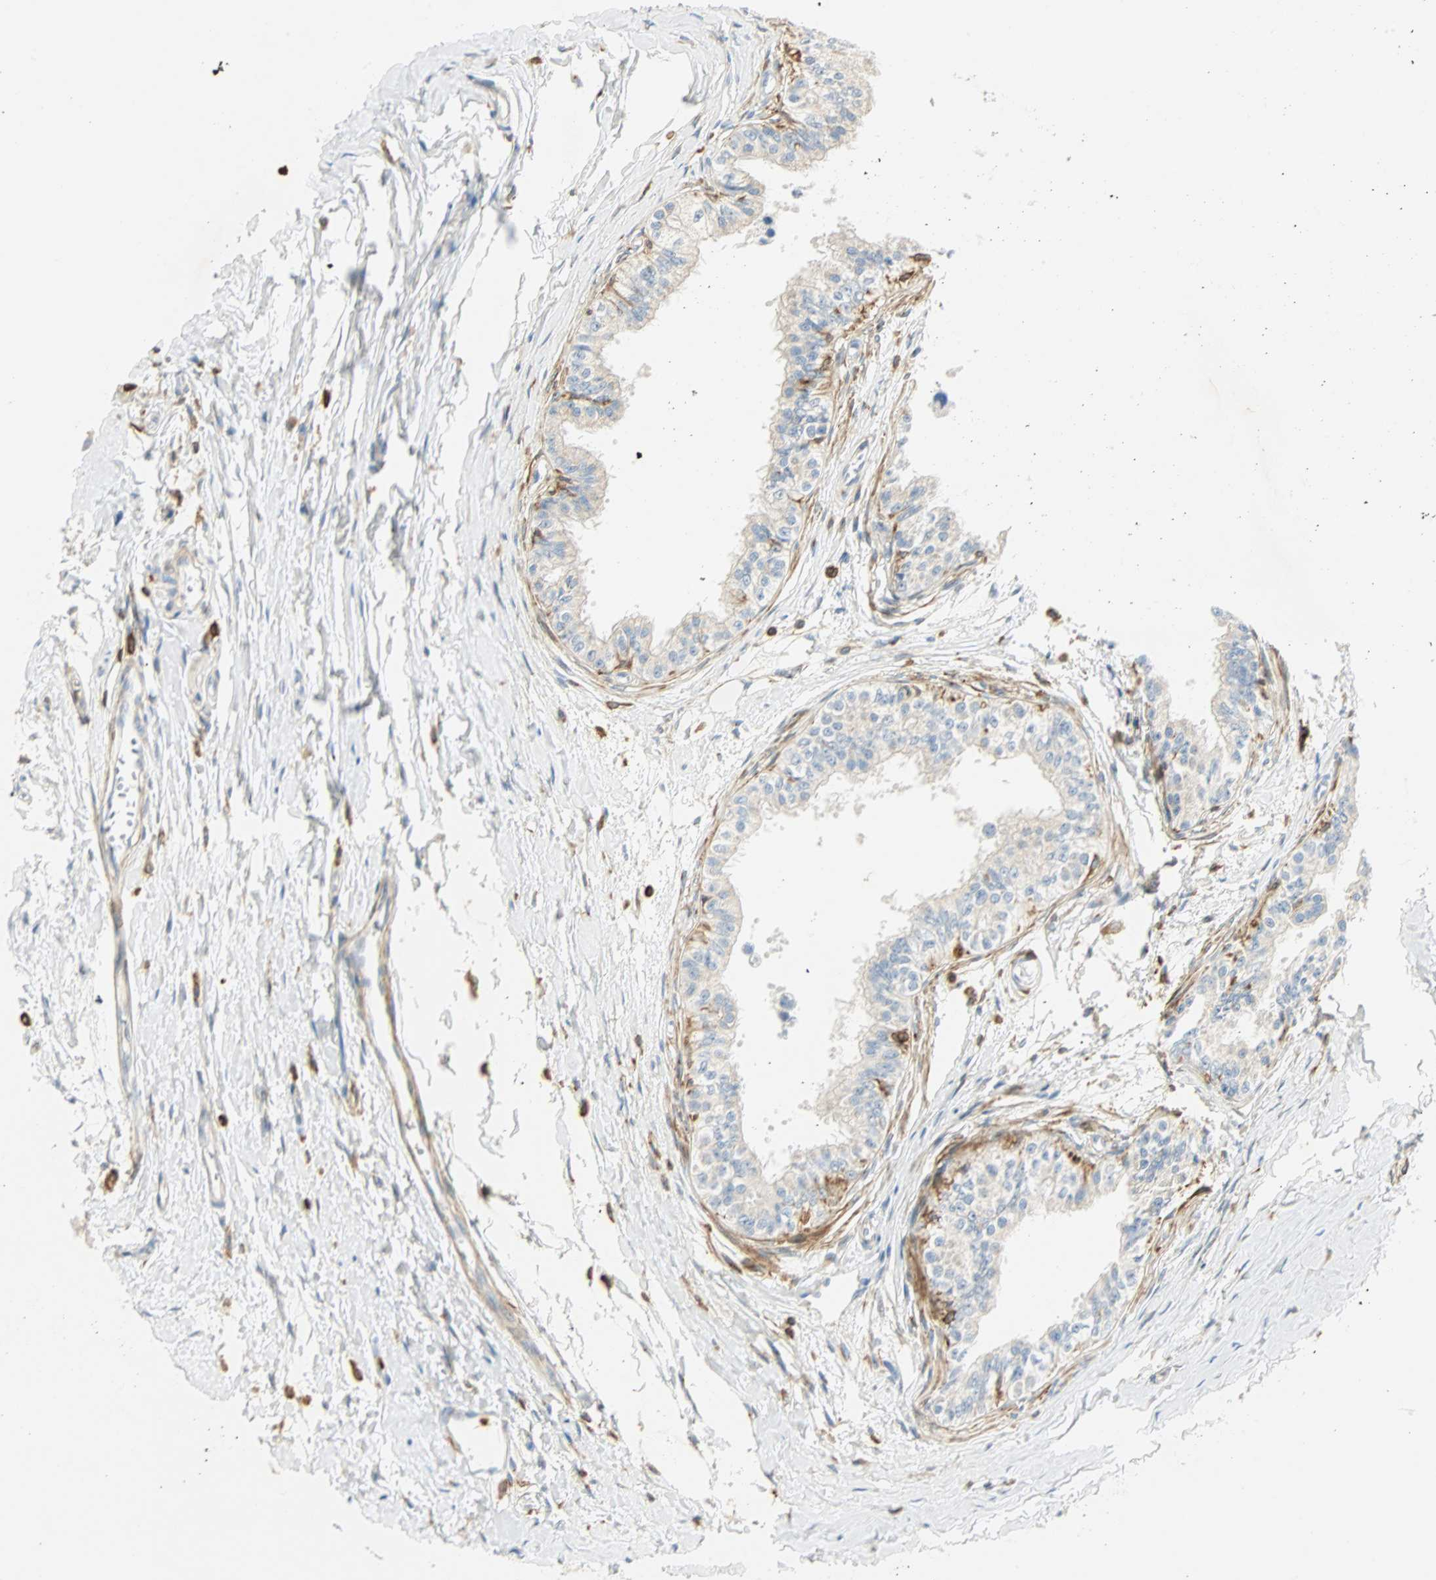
{"staining": {"intensity": "negative", "quantity": "none", "location": "none"}, "tissue": "epididymis", "cell_type": "Glandular cells", "image_type": "normal", "snomed": [{"axis": "morphology", "description": "Normal tissue, NOS"}, {"axis": "morphology", "description": "Adenocarcinoma, metastatic, NOS"}, {"axis": "topography", "description": "Testis"}, {"axis": "topography", "description": "Epididymis"}], "caption": "Epididymis stained for a protein using IHC demonstrates no positivity glandular cells.", "gene": "FMNL1", "patient": {"sex": "male", "age": 26}}